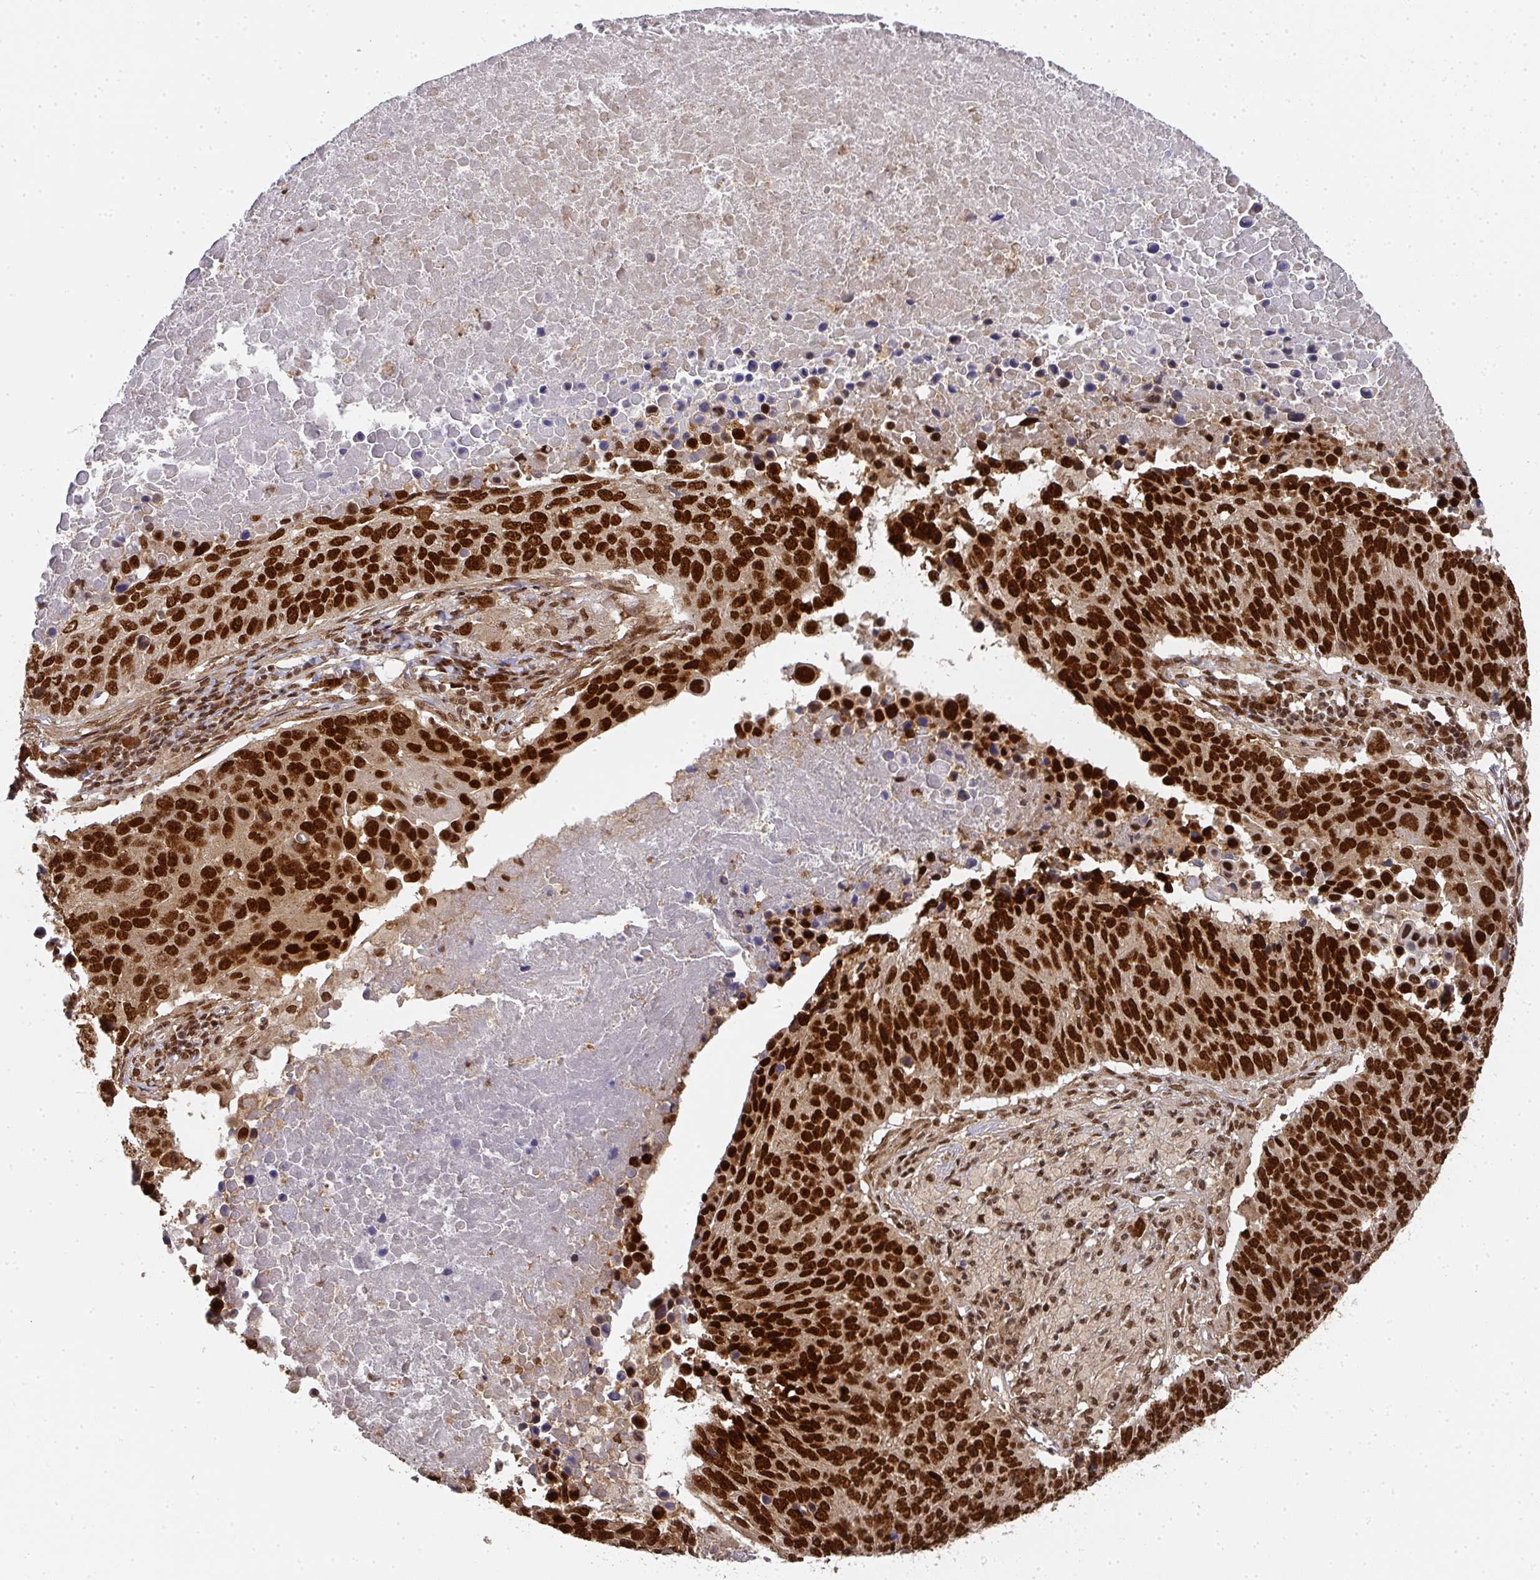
{"staining": {"intensity": "strong", "quantity": ">75%", "location": "nuclear"}, "tissue": "lung cancer", "cell_type": "Tumor cells", "image_type": "cancer", "snomed": [{"axis": "morphology", "description": "Normal tissue, NOS"}, {"axis": "morphology", "description": "Squamous cell carcinoma, NOS"}, {"axis": "topography", "description": "Lymph node"}, {"axis": "topography", "description": "Lung"}], "caption": "An immunohistochemistry histopathology image of tumor tissue is shown. Protein staining in brown labels strong nuclear positivity in squamous cell carcinoma (lung) within tumor cells. Immunohistochemistry (ihc) stains the protein of interest in brown and the nuclei are stained blue.", "gene": "DIDO1", "patient": {"sex": "male", "age": 66}}